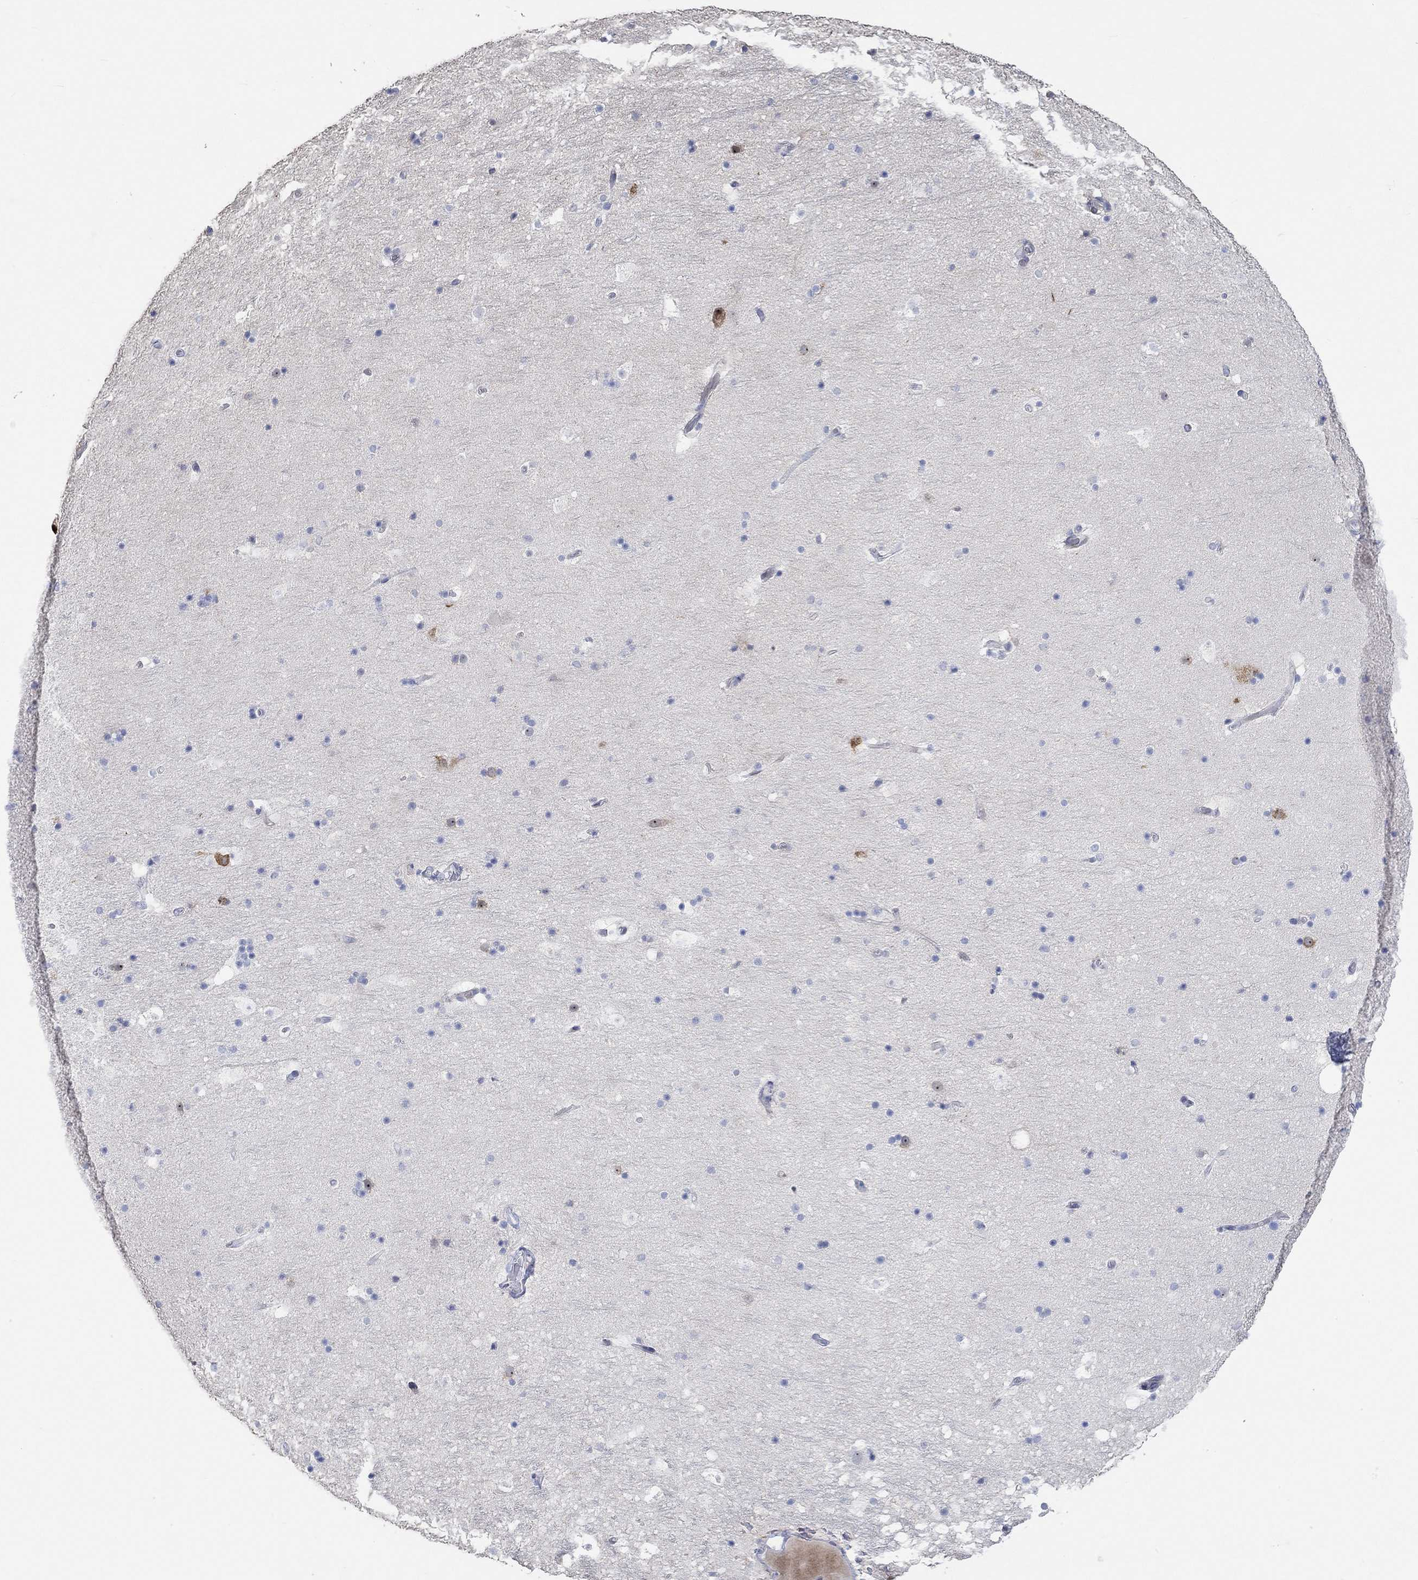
{"staining": {"intensity": "negative", "quantity": "none", "location": "none"}, "tissue": "hippocampus", "cell_type": "Glial cells", "image_type": "normal", "snomed": [{"axis": "morphology", "description": "Normal tissue, NOS"}, {"axis": "topography", "description": "Hippocampus"}], "caption": "IHC histopathology image of normal hippocampus: hippocampus stained with DAB reveals no significant protein expression in glial cells.", "gene": "PNMA5", "patient": {"sex": "male", "age": 51}}